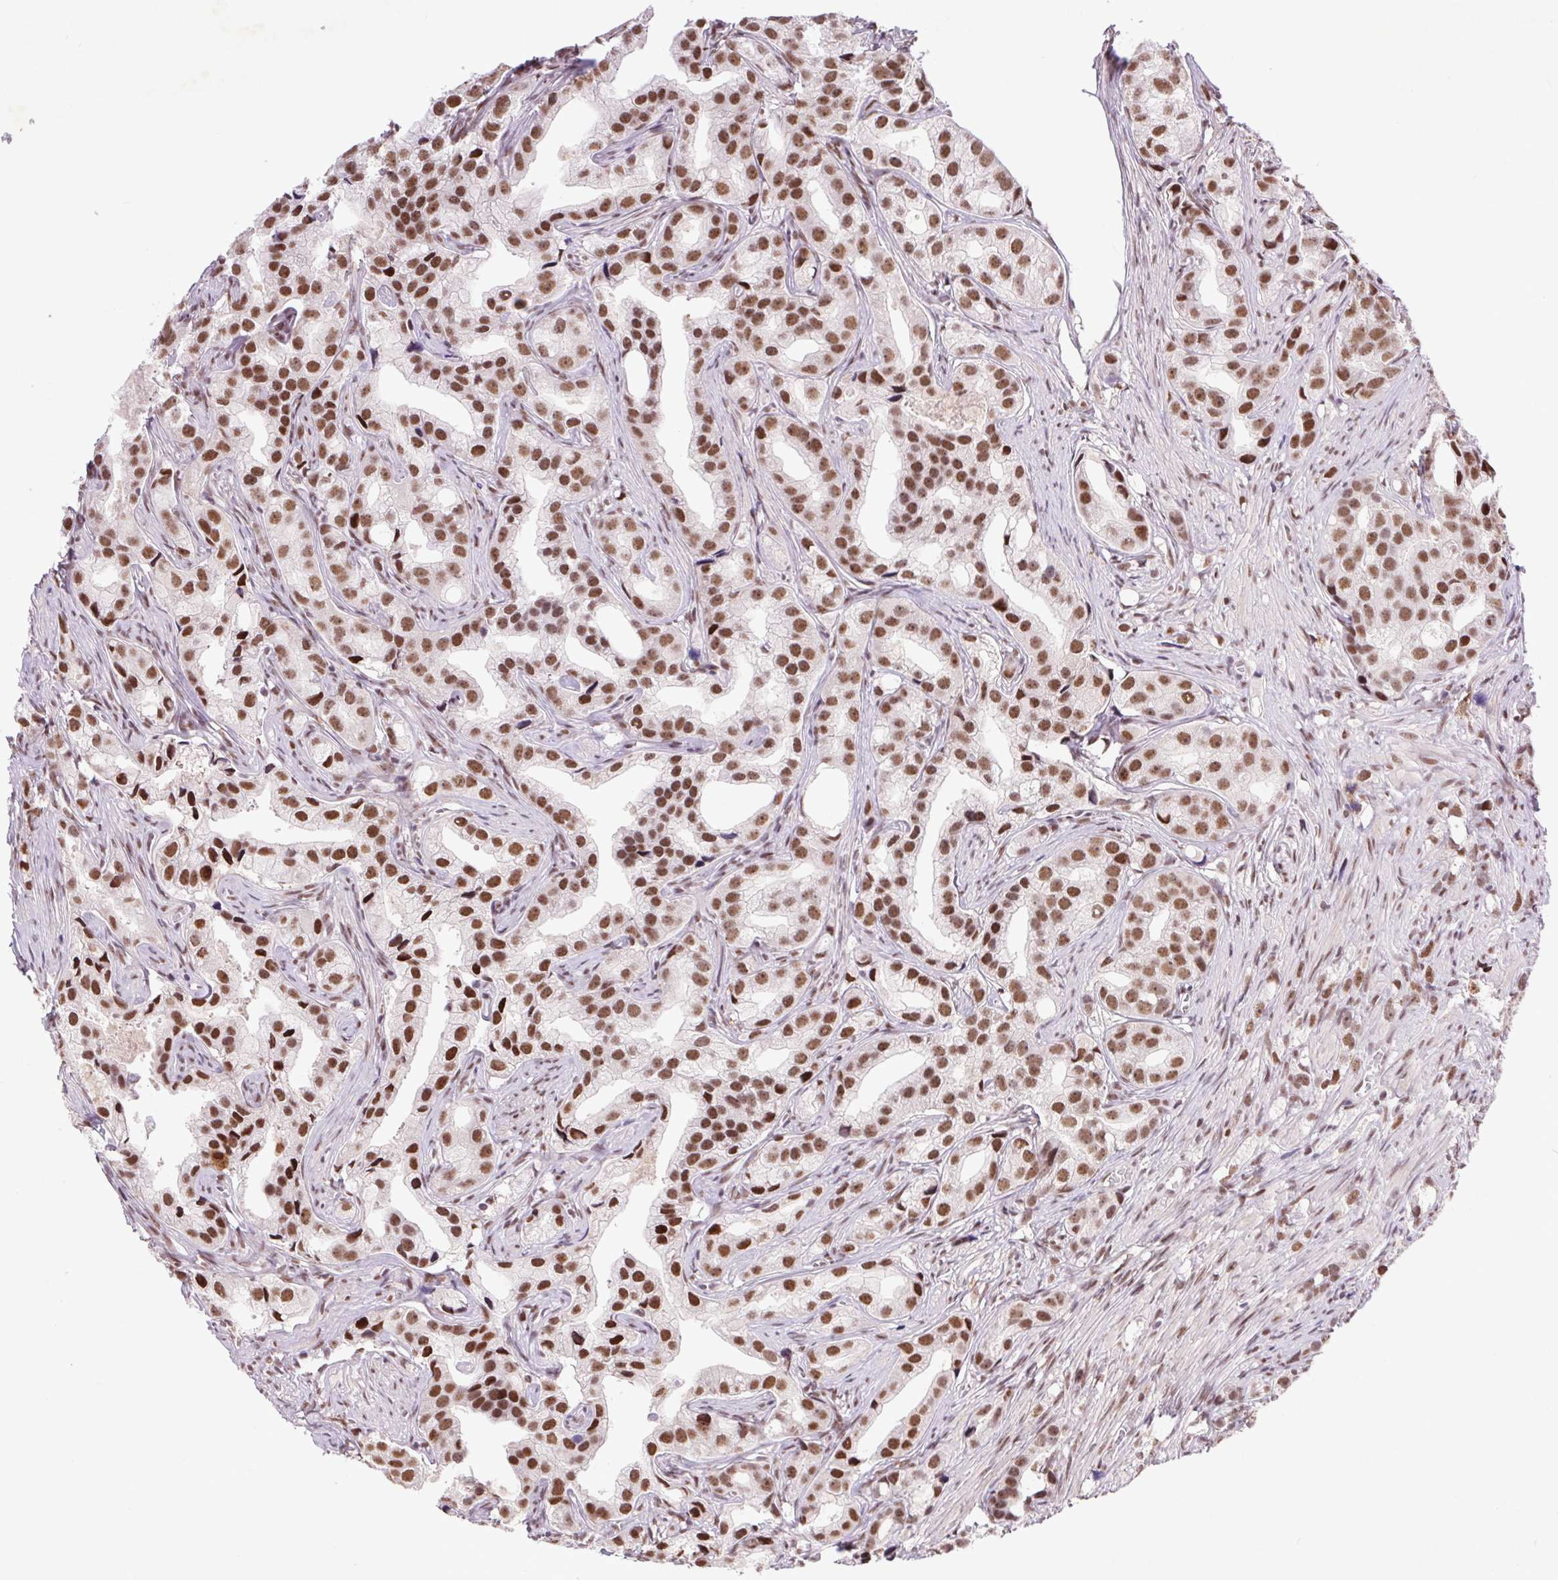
{"staining": {"intensity": "strong", "quantity": ">75%", "location": "nuclear"}, "tissue": "prostate cancer", "cell_type": "Tumor cells", "image_type": "cancer", "snomed": [{"axis": "morphology", "description": "Adenocarcinoma, High grade"}, {"axis": "topography", "description": "Prostate"}], "caption": "DAB immunohistochemical staining of human prostate adenocarcinoma (high-grade) exhibits strong nuclear protein positivity in approximately >75% of tumor cells. The protein is shown in brown color, while the nuclei are stained blue.", "gene": "LDLRAD4", "patient": {"sex": "male", "age": 75}}